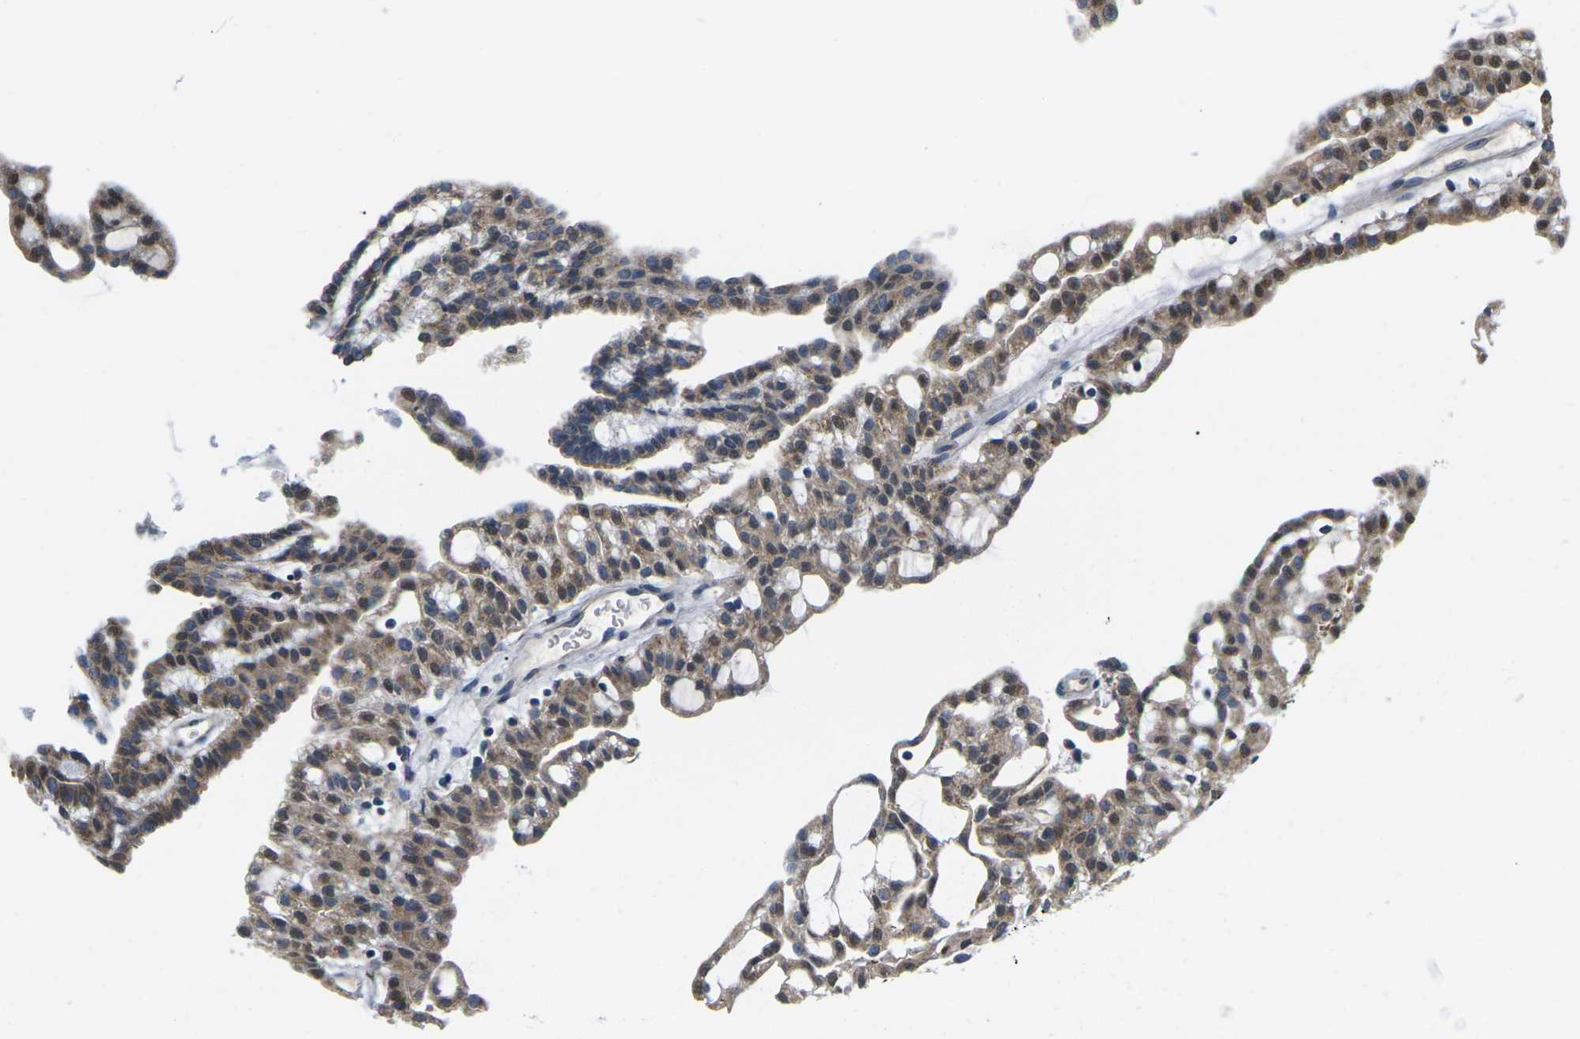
{"staining": {"intensity": "moderate", "quantity": ">75%", "location": "cytoplasmic/membranous,nuclear"}, "tissue": "renal cancer", "cell_type": "Tumor cells", "image_type": "cancer", "snomed": [{"axis": "morphology", "description": "Adenocarcinoma, NOS"}, {"axis": "topography", "description": "Kidney"}], "caption": "Immunohistochemical staining of human renal cancer demonstrates moderate cytoplasmic/membranous and nuclear protein expression in about >75% of tumor cells.", "gene": "ERBB4", "patient": {"sex": "male", "age": 63}}